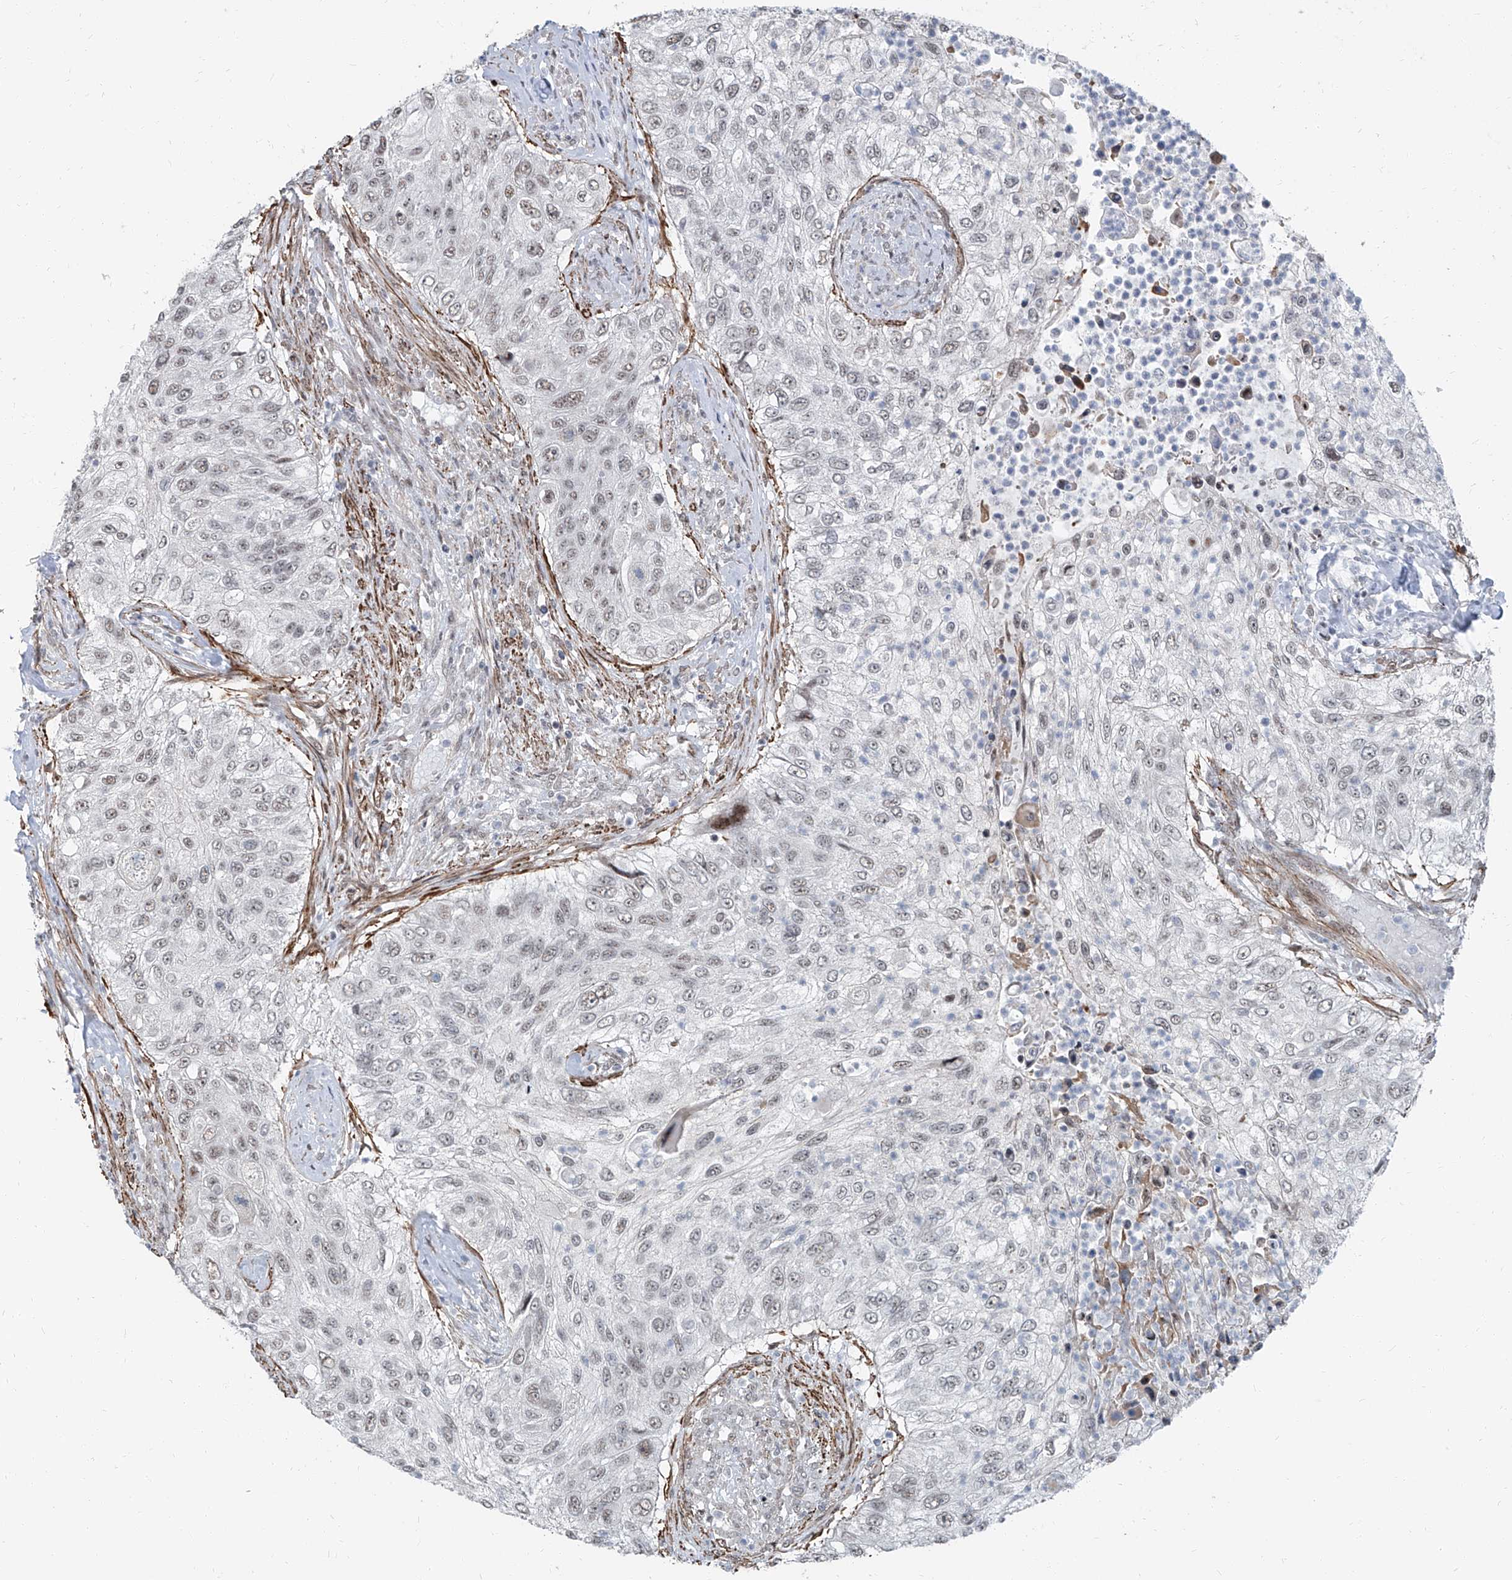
{"staining": {"intensity": "weak", "quantity": "<25%", "location": "nuclear"}, "tissue": "urothelial cancer", "cell_type": "Tumor cells", "image_type": "cancer", "snomed": [{"axis": "morphology", "description": "Urothelial carcinoma, High grade"}, {"axis": "topography", "description": "Urinary bladder"}], "caption": "An immunohistochemistry micrograph of urothelial cancer is shown. There is no staining in tumor cells of urothelial cancer.", "gene": "TXLNB", "patient": {"sex": "female", "age": 60}}